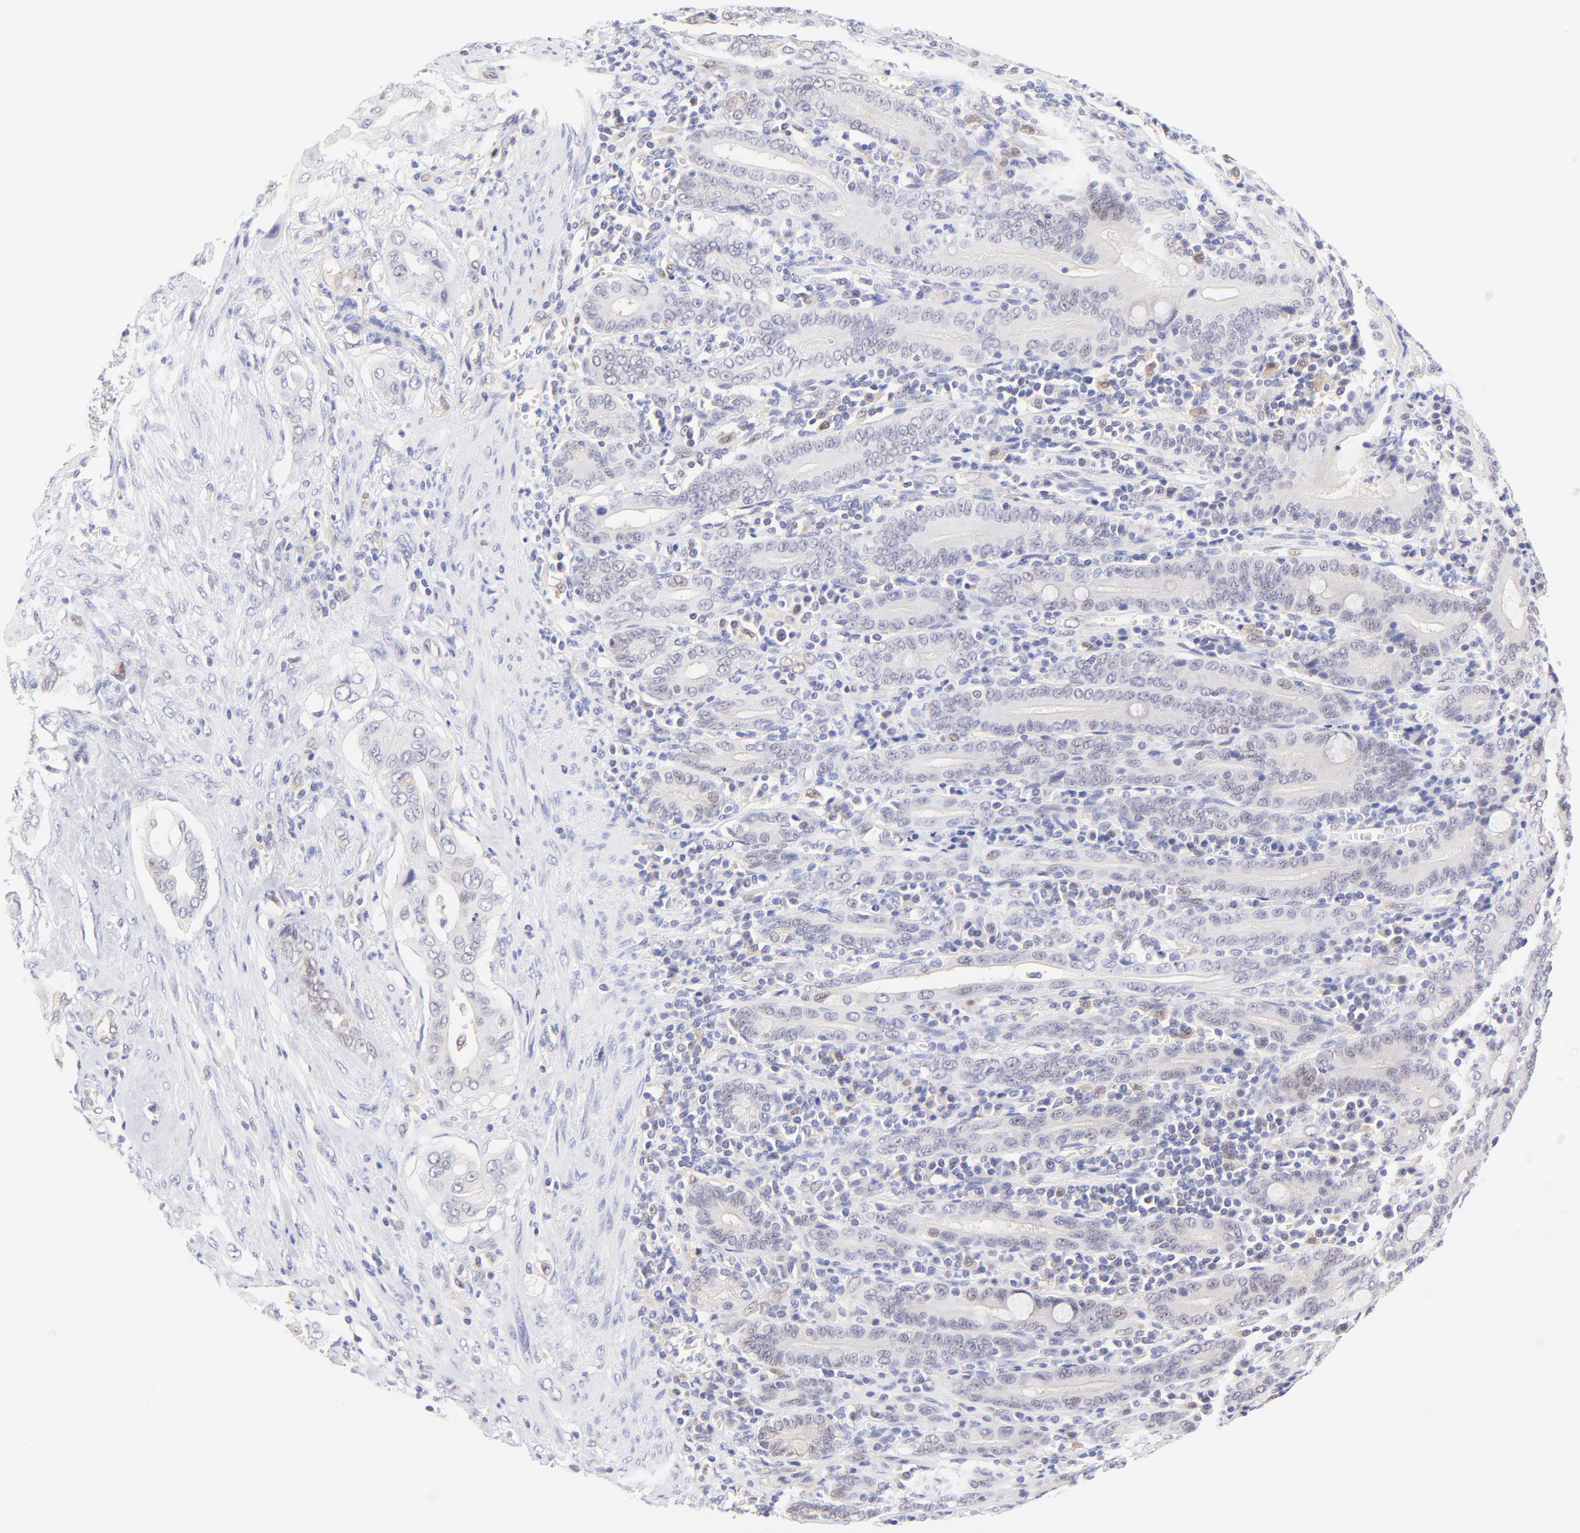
{"staining": {"intensity": "negative", "quantity": "none", "location": "none"}, "tissue": "pancreatic cancer", "cell_type": "Tumor cells", "image_type": "cancer", "snomed": [{"axis": "morphology", "description": "Adenocarcinoma, NOS"}, {"axis": "topography", "description": "Pancreas"}], "caption": "Pancreatic cancer (adenocarcinoma) was stained to show a protein in brown. There is no significant staining in tumor cells.", "gene": "HYAL1", "patient": {"sex": "male", "age": 77}}